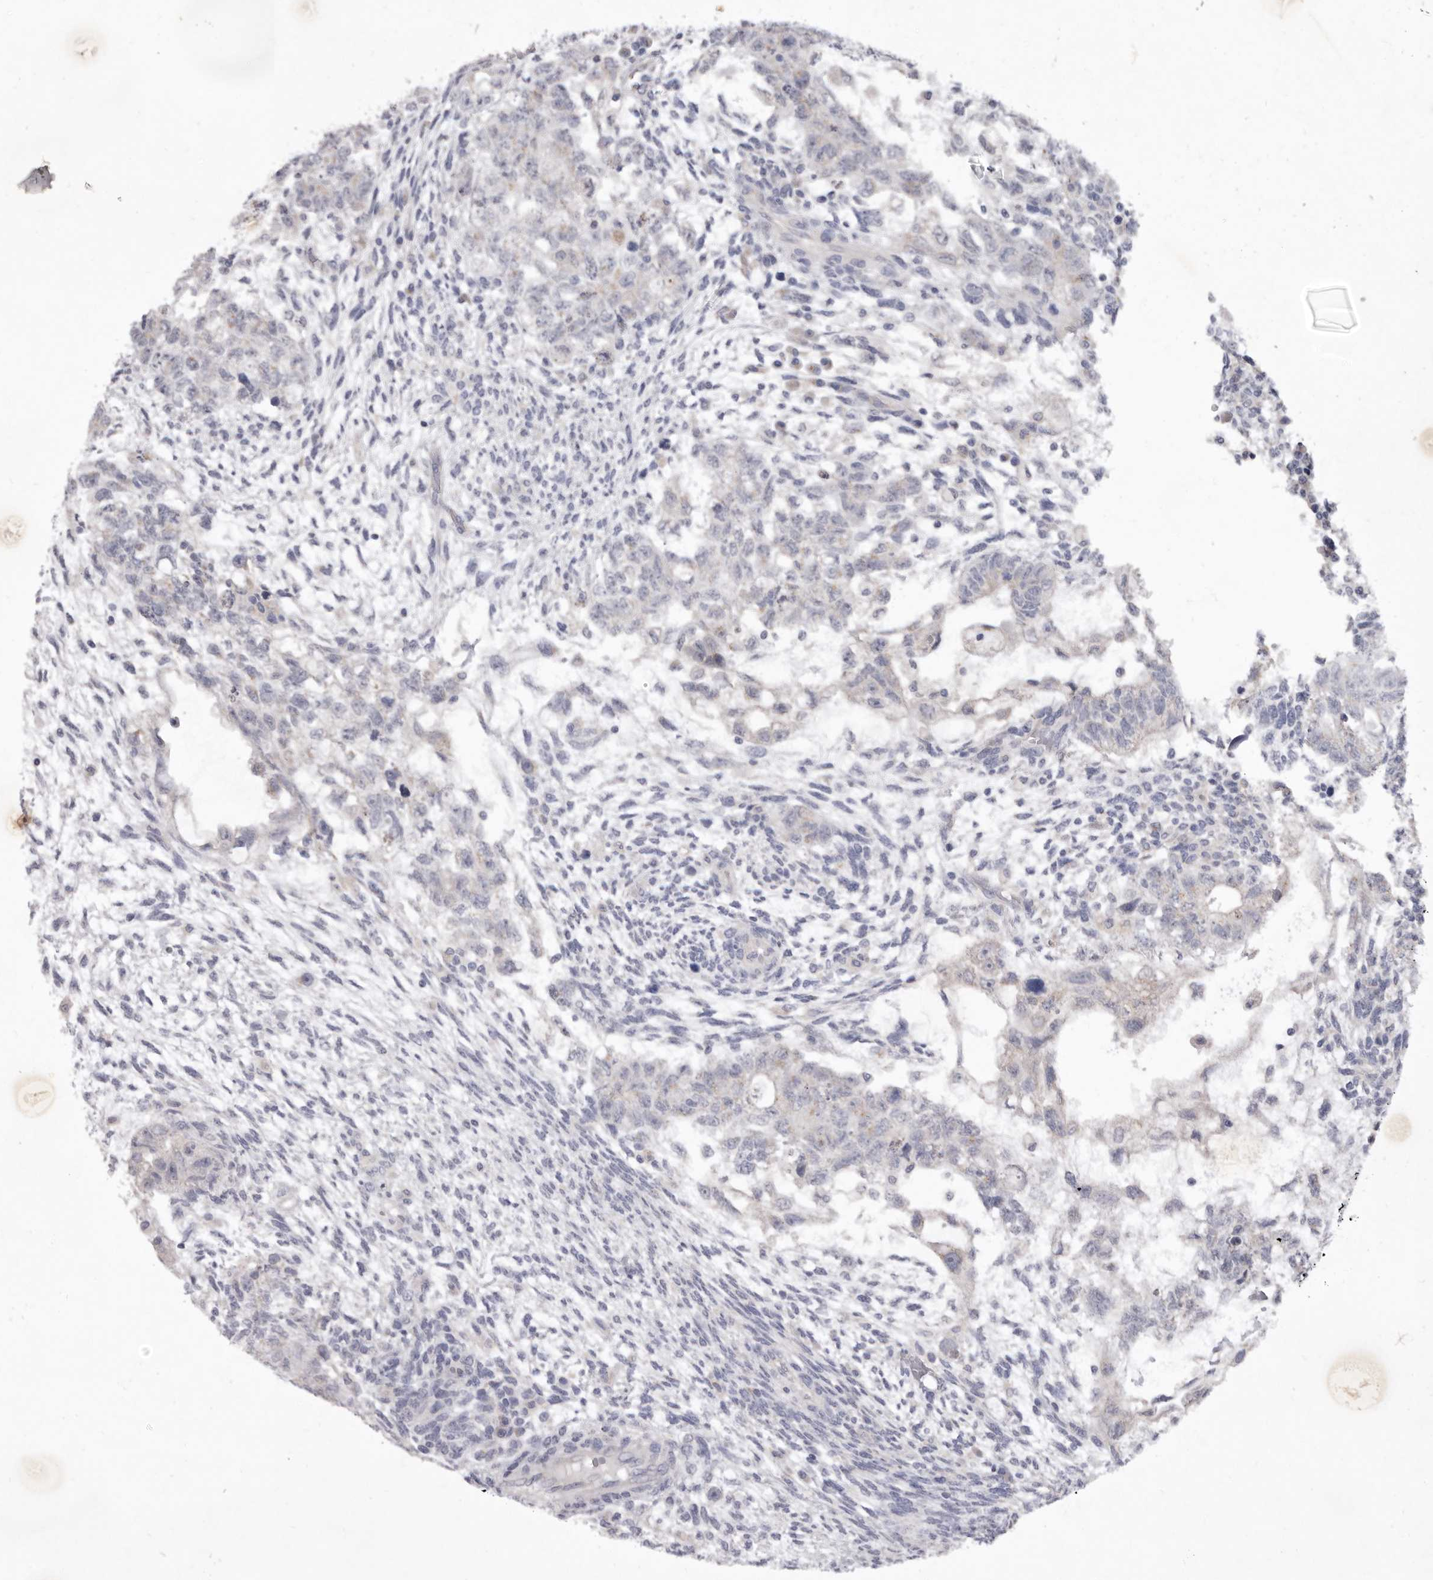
{"staining": {"intensity": "negative", "quantity": "none", "location": "none"}, "tissue": "testis cancer", "cell_type": "Tumor cells", "image_type": "cancer", "snomed": [{"axis": "morphology", "description": "Normal tissue, NOS"}, {"axis": "morphology", "description": "Carcinoma, Embryonal, NOS"}, {"axis": "topography", "description": "Testis"}], "caption": "There is no significant positivity in tumor cells of testis cancer.", "gene": "P2RX6", "patient": {"sex": "male", "age": 36}}